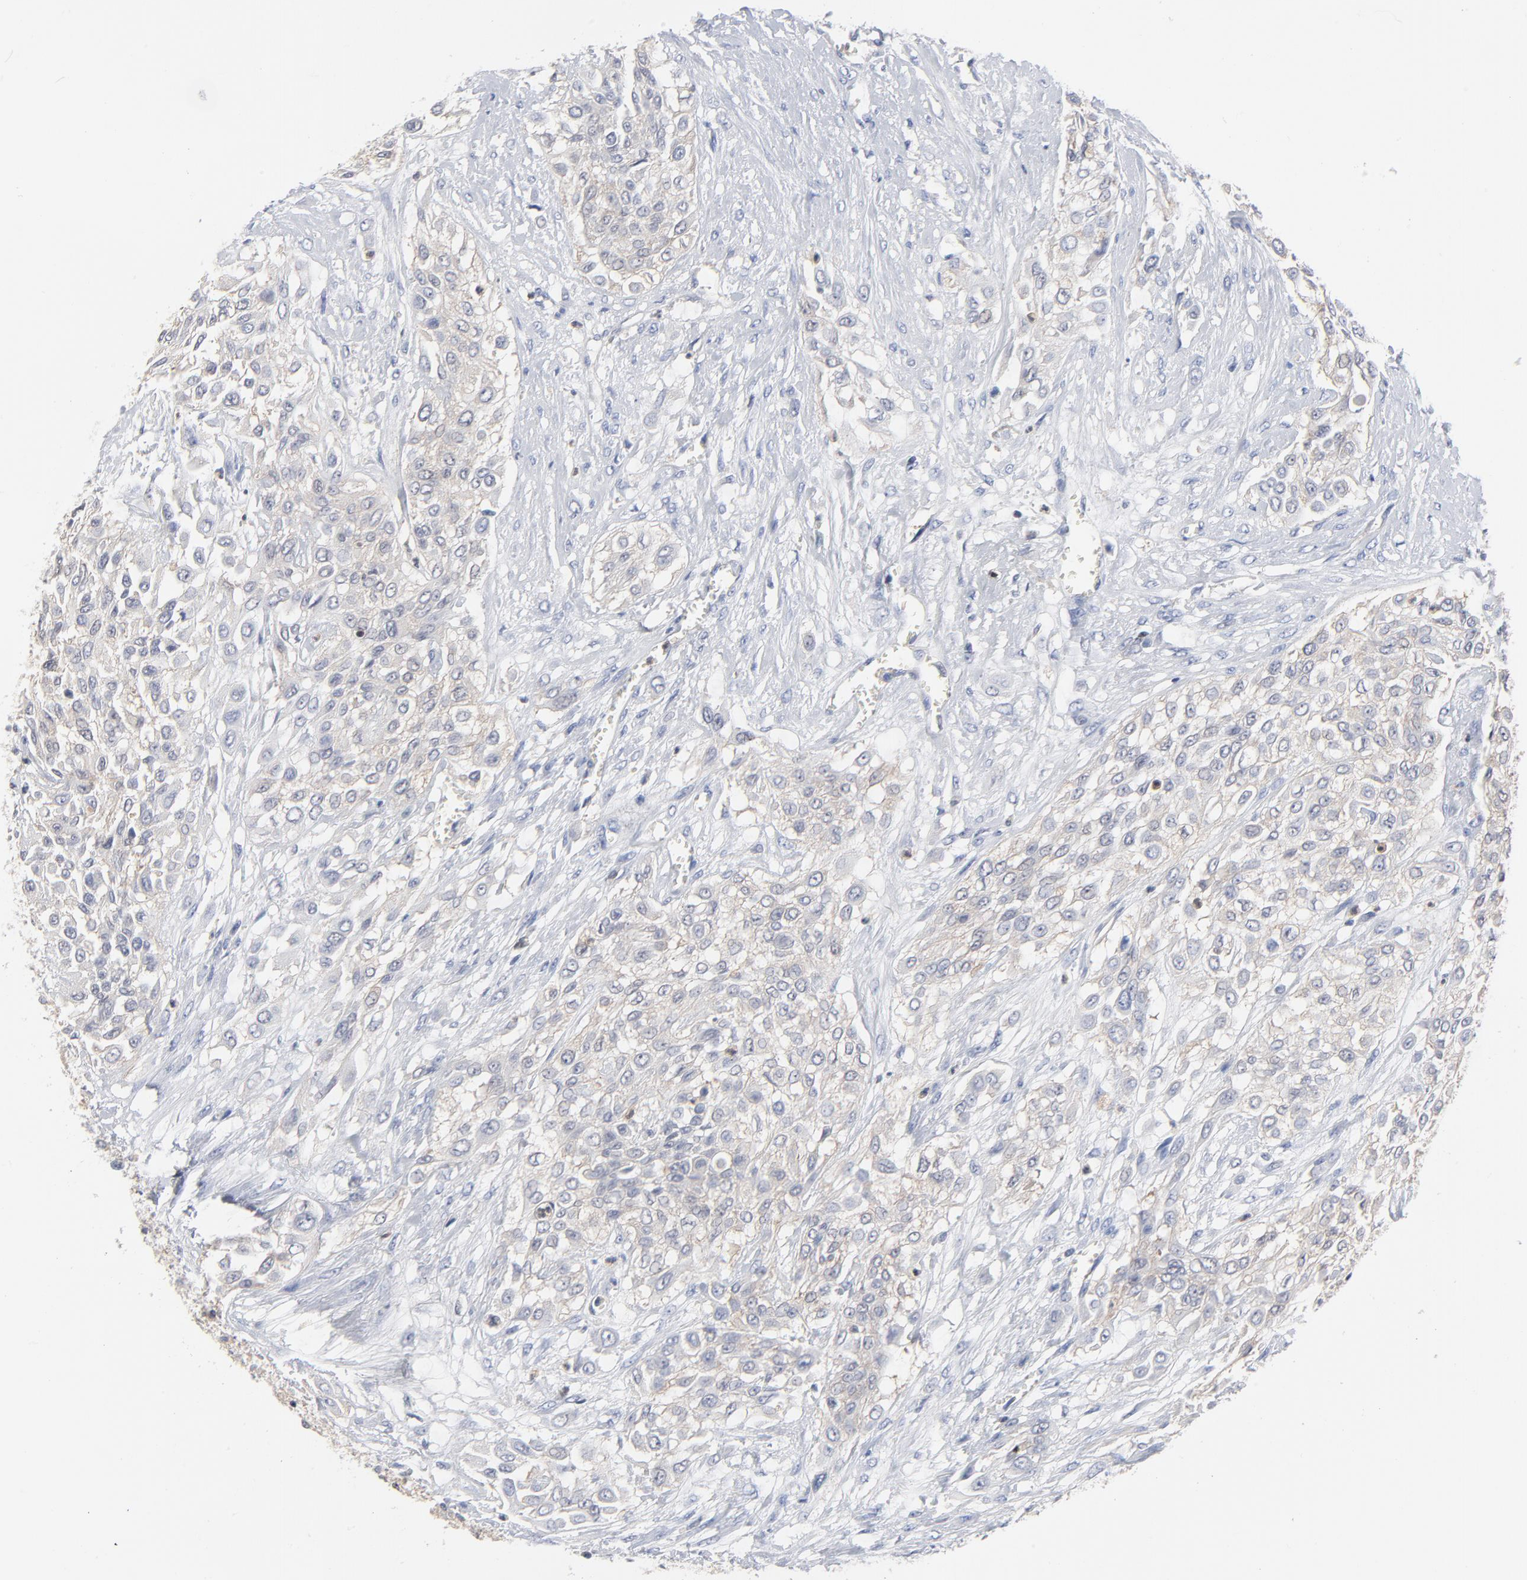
{"staining": {"intensity": "negative", "quantity": "none", "location": "none"}, "tissue": "urothelial cancer", "cell_type": "Tumor cells", "image_type": "cancer", "snomed": [{"axis": "morphology", "description": "Urothelial carcinoma, High grade"}, {"axis": "topography", "description": "Urinary bladder"}], "caption": "Urothelial cancer stained for a protein using IHC displays no positivity tumor cells.", "gene": "CAB39L", "patient": {"sex": "male", "age": 57}}